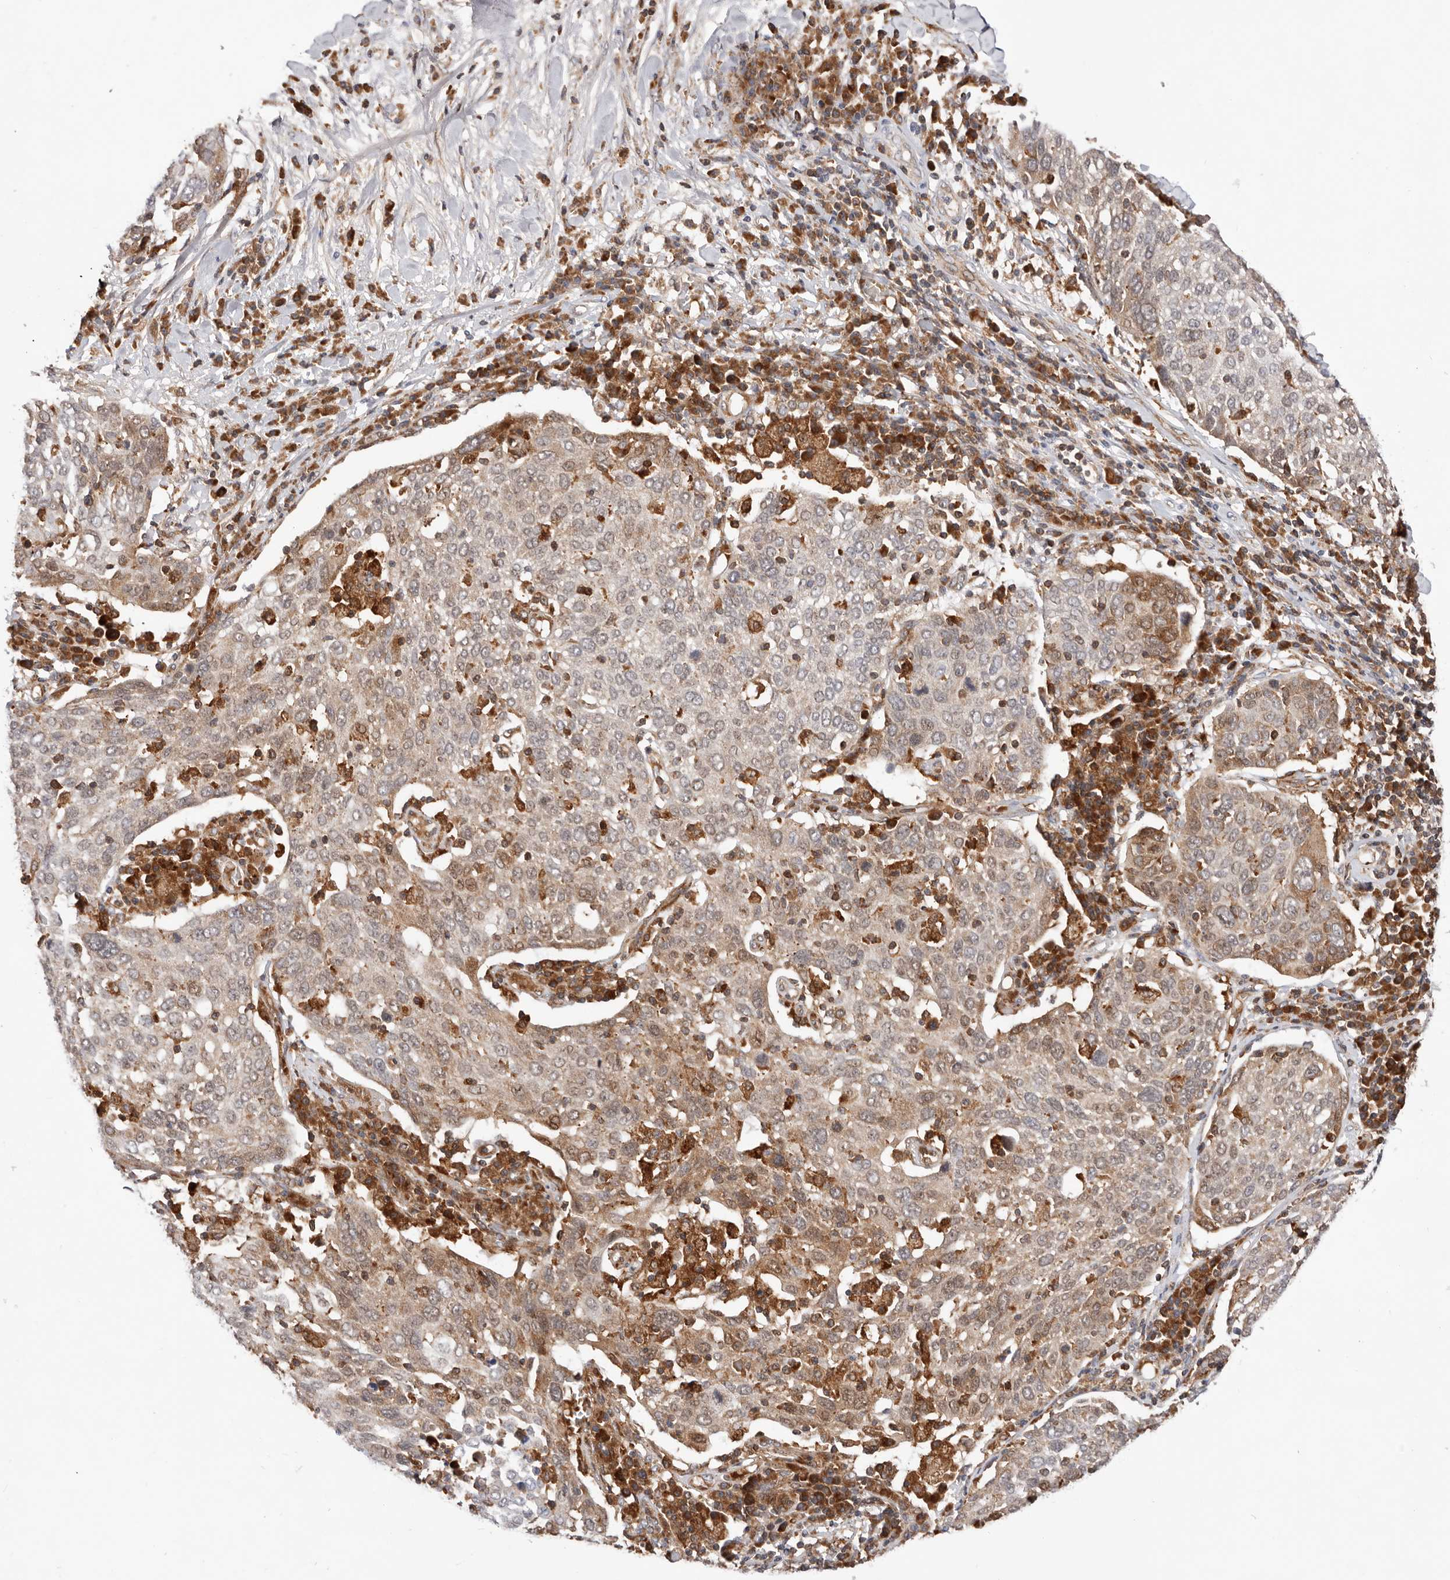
{"staining": {"intensity": "moderate", "quantity": "<25%", "location": "cytoplasmic/membranous"}, "tissue": "lung cancer", "cell_type": "Tumor cells", "image_type": "cancer", "snomed": [{"axis": "morphology", "description": "Squamous cell carcinoma, NOS"}, {"axis": "topography", "description": "Lung"}], "caption": "Lung cancer stained with a protein marker displays moderate staining in tumor cells.", "gene": "RNF213", "patient": {"sex": "male", "age": 65}}